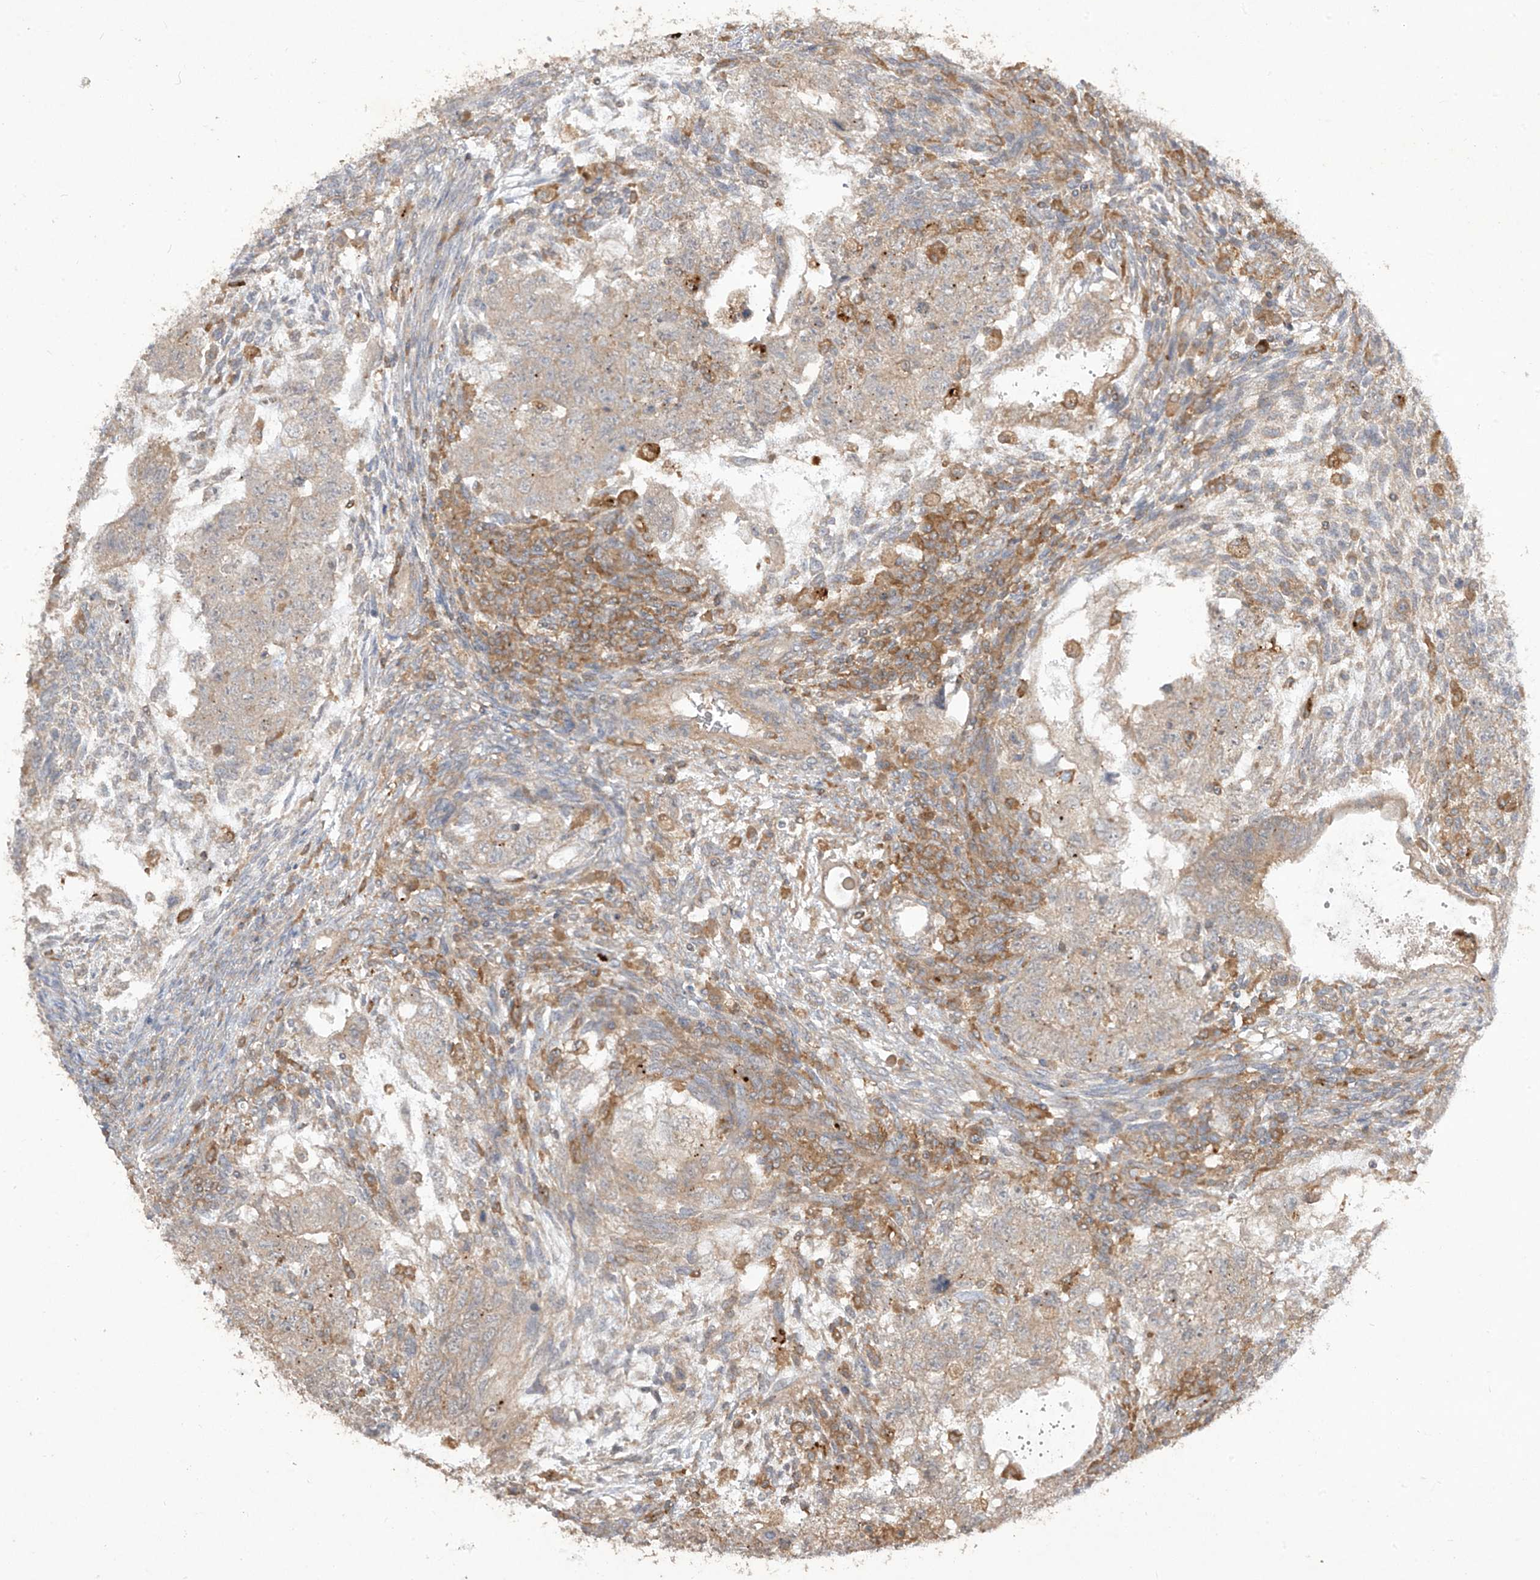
{"staining": {"intensity": "weak", "quantity": "25%-75%", "location": "cytoplasmic/membranous"}, "tissue": "testis cancer", "cell_type": "Tumor cells", "image_type": "cancer", "snomed": [{"axis": "morphology", "description": "Carcinoma, Embryonal, NOS"}, {"axis": "topography", "description": "Testis"}], "caption": "Brown immunohistochemical staining in testis embryonal carcinoma displays weak cytoplasmic/membranous staining in about 25%-75% of tumor cells.", "gene": "LDAH", "patient": {"sex": "male", "age": 37}}